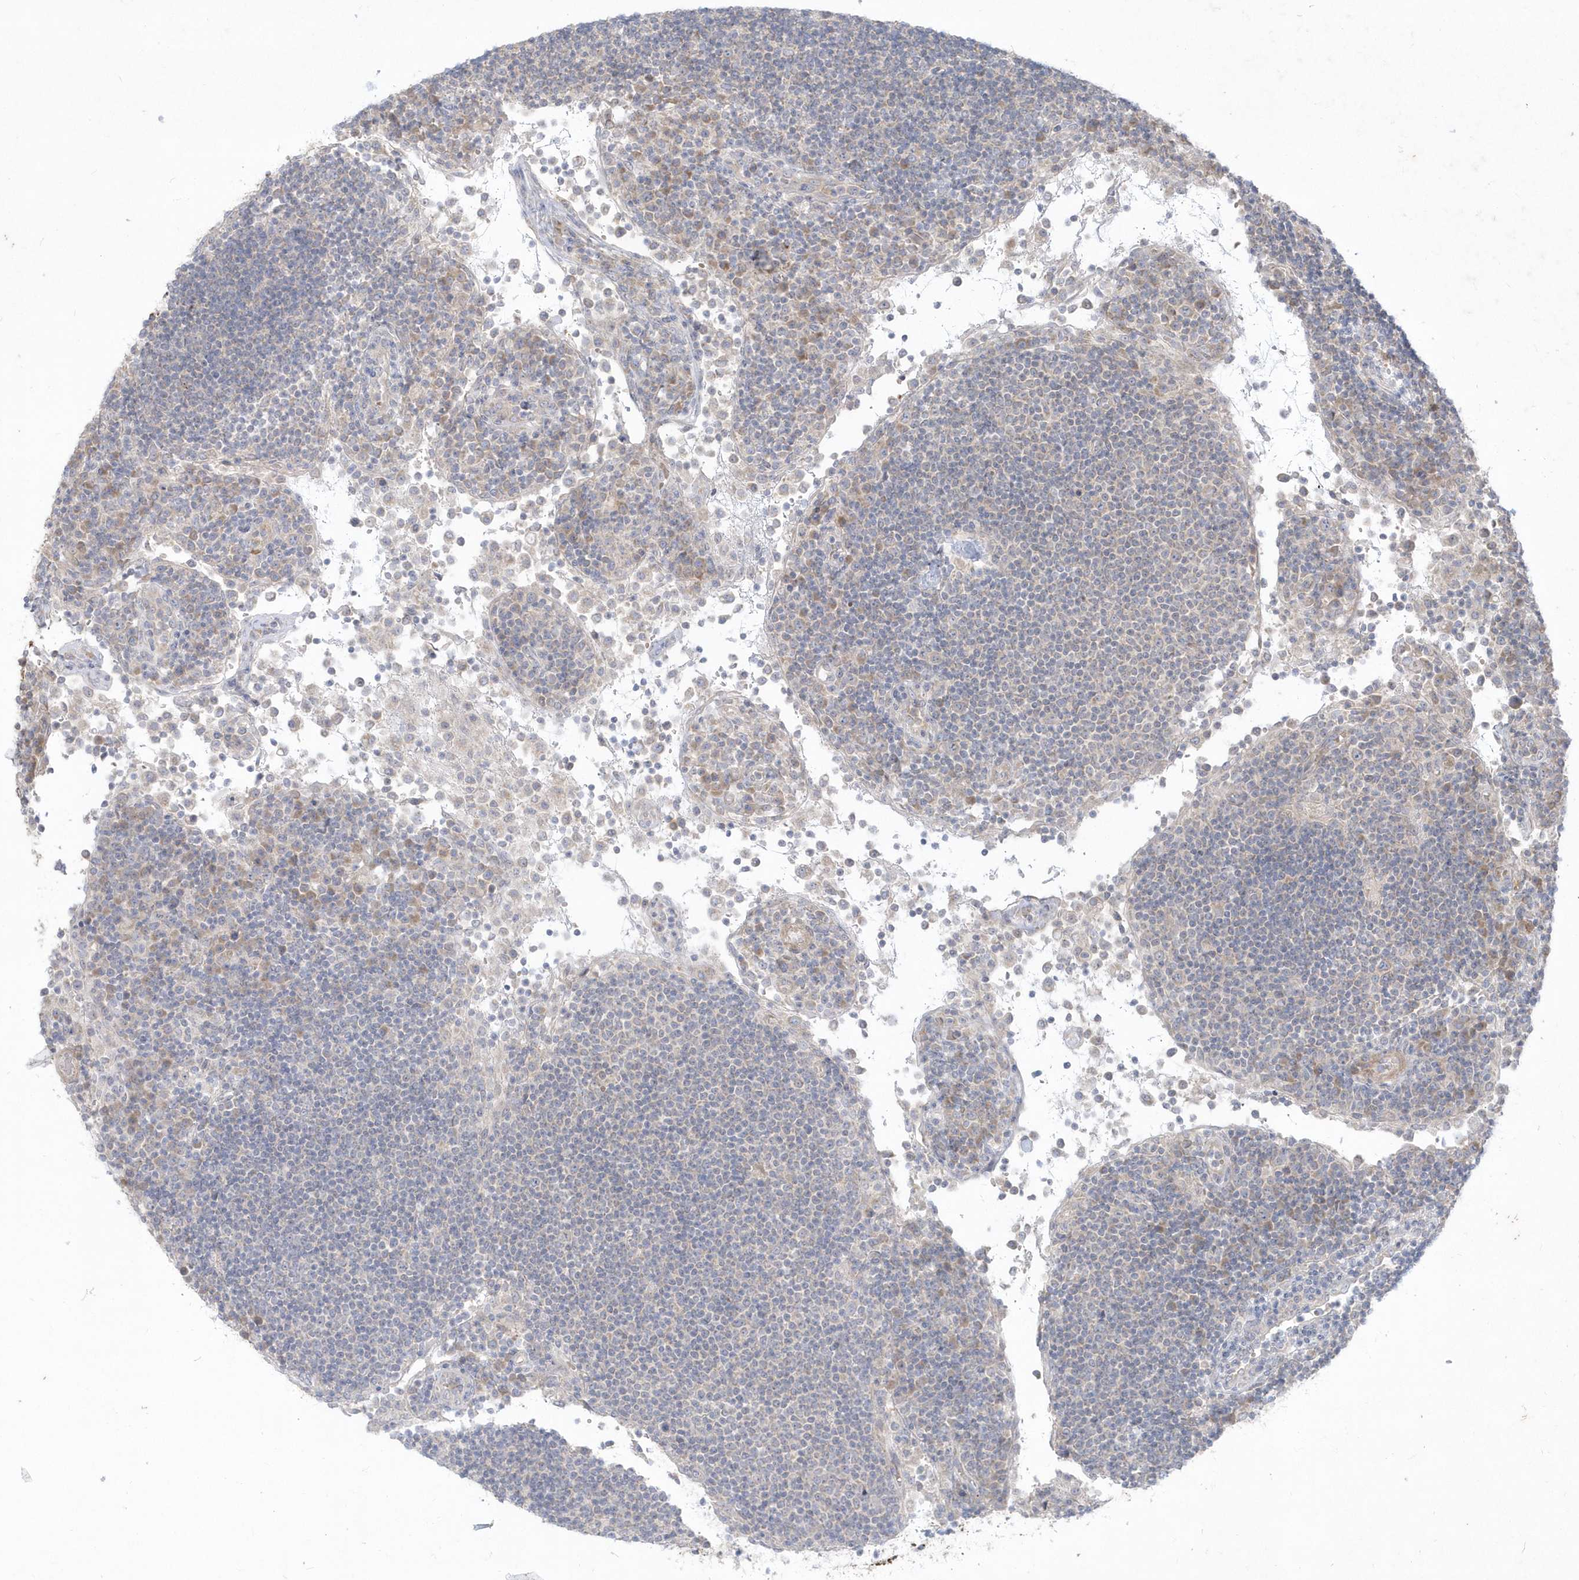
{"staining": {"intensity": "negative", "quantity": "none", "location": "none"}, "tissue": "lymph node", "cell_type": "Germinal center cells", "image_type": "normal", "snomed": [{"axis": "morphology", "description": "Normal tissue, NOS"}, {"axis": "topography", "description": "Lymph node"}], "caption": "IHC of normal human lymph node reveals no positivity in germinal center cells. (Stains: DAB immunohistochemistry (IHC) with hematoxylin counter stain, Microscopy: brightfield microscopy at high magnification).", "gene": "LARS1", "patient": {"sex": "female", "age": 53}}